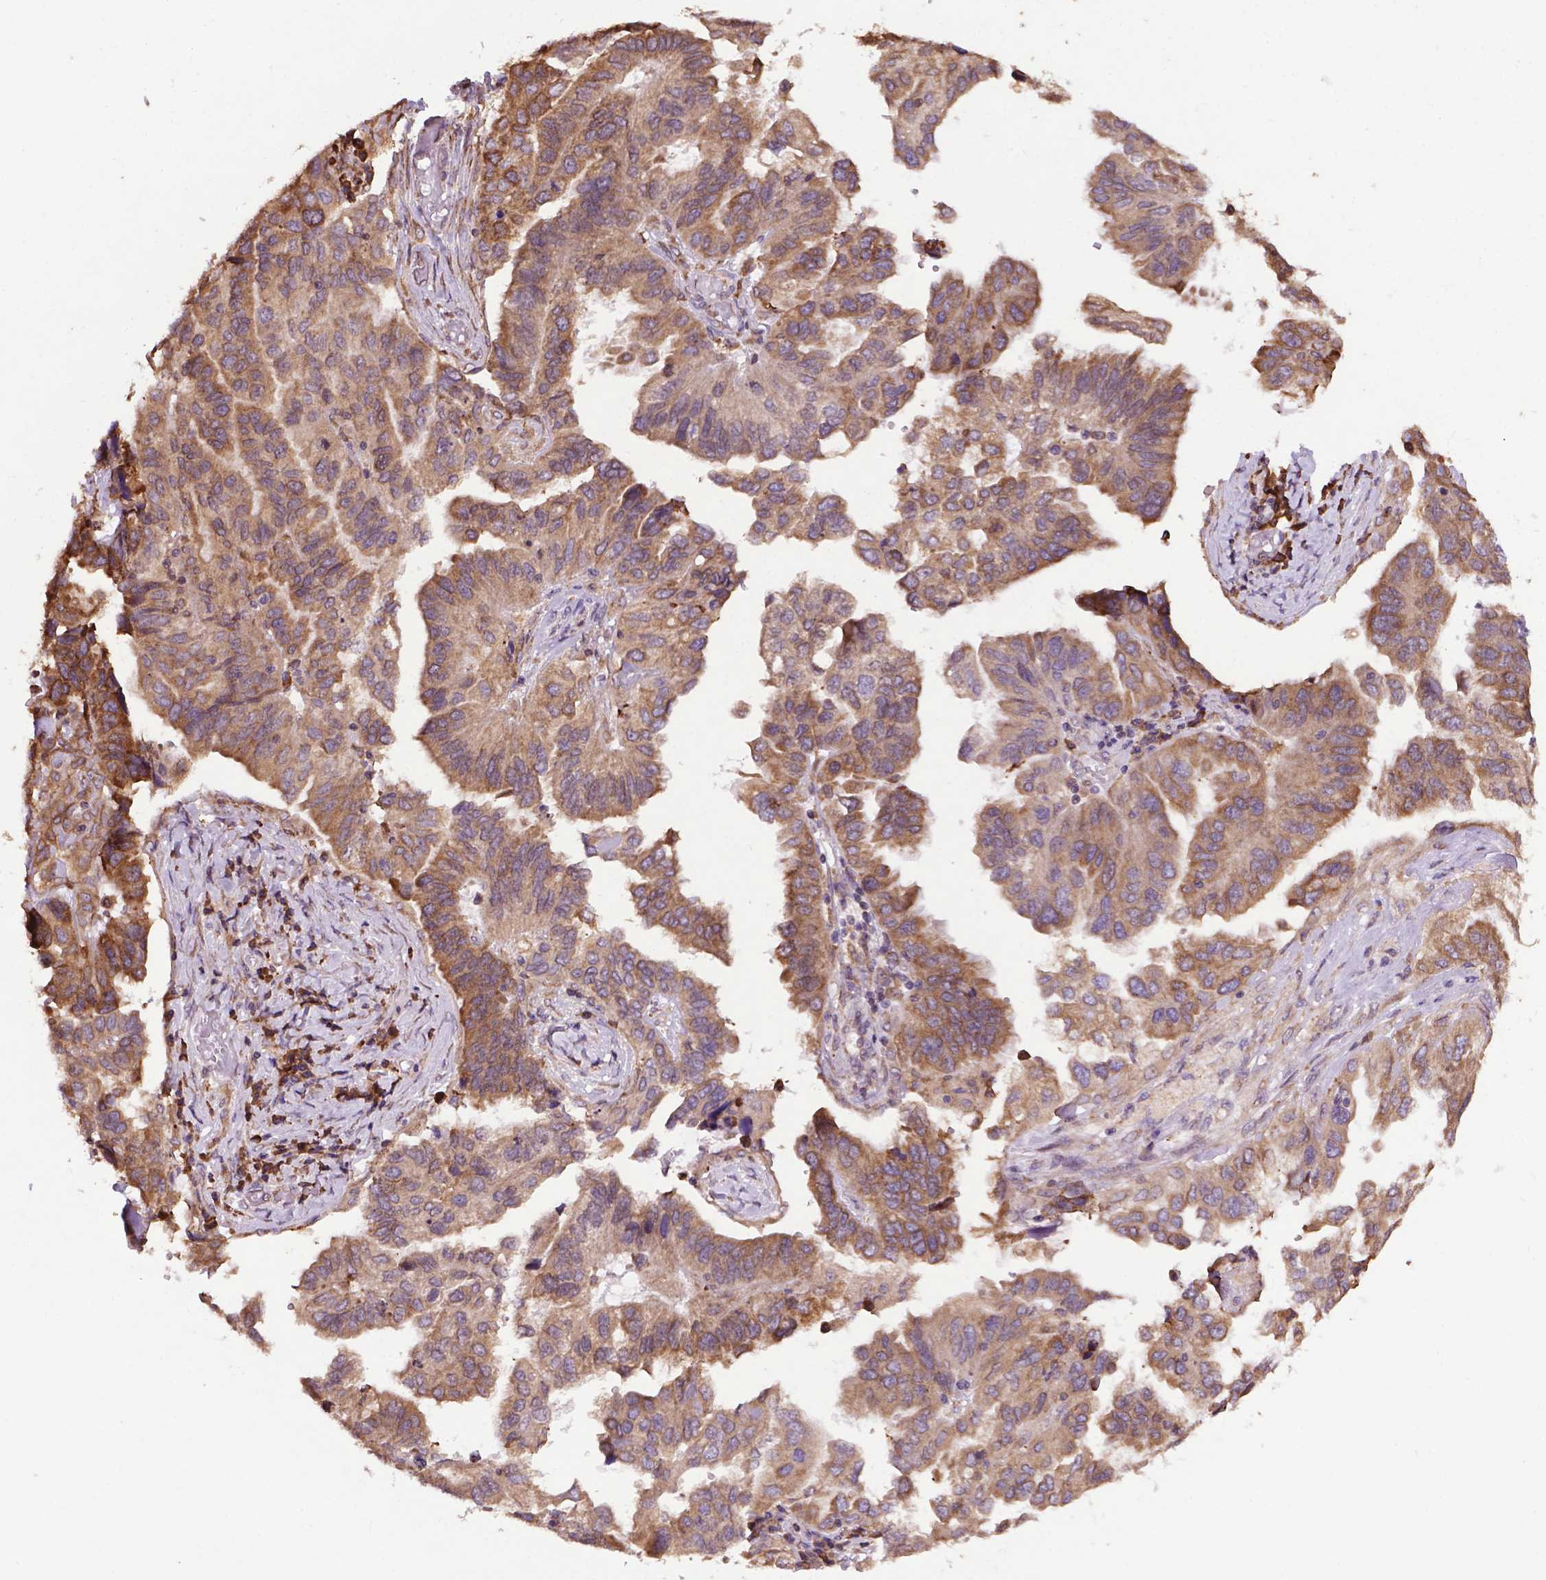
{"staining": {"intensity": "moderate", "quantity": ">75%", "location": "cytoplasmic/membranous"}, "tissue": "ovarian cancer", "cell_type": "Tumor cells", "image_type": "cancer", "snomed": [{"axis": "morphology", "description": "Cystadenocarcinoma, serous, NOS"}, {"axis": "topography", "description": "Ovary"}], "caption": "An IHC photomicrograph of neoplastic tissue is shown. Protein staining in brown labels moderate cytoplasmic/membranous positivity in serous cystadenocarcinoma (ovarian) within tumor cells.", "gene": "GANAB", "patient": {"sex": "female", "age": 79}}